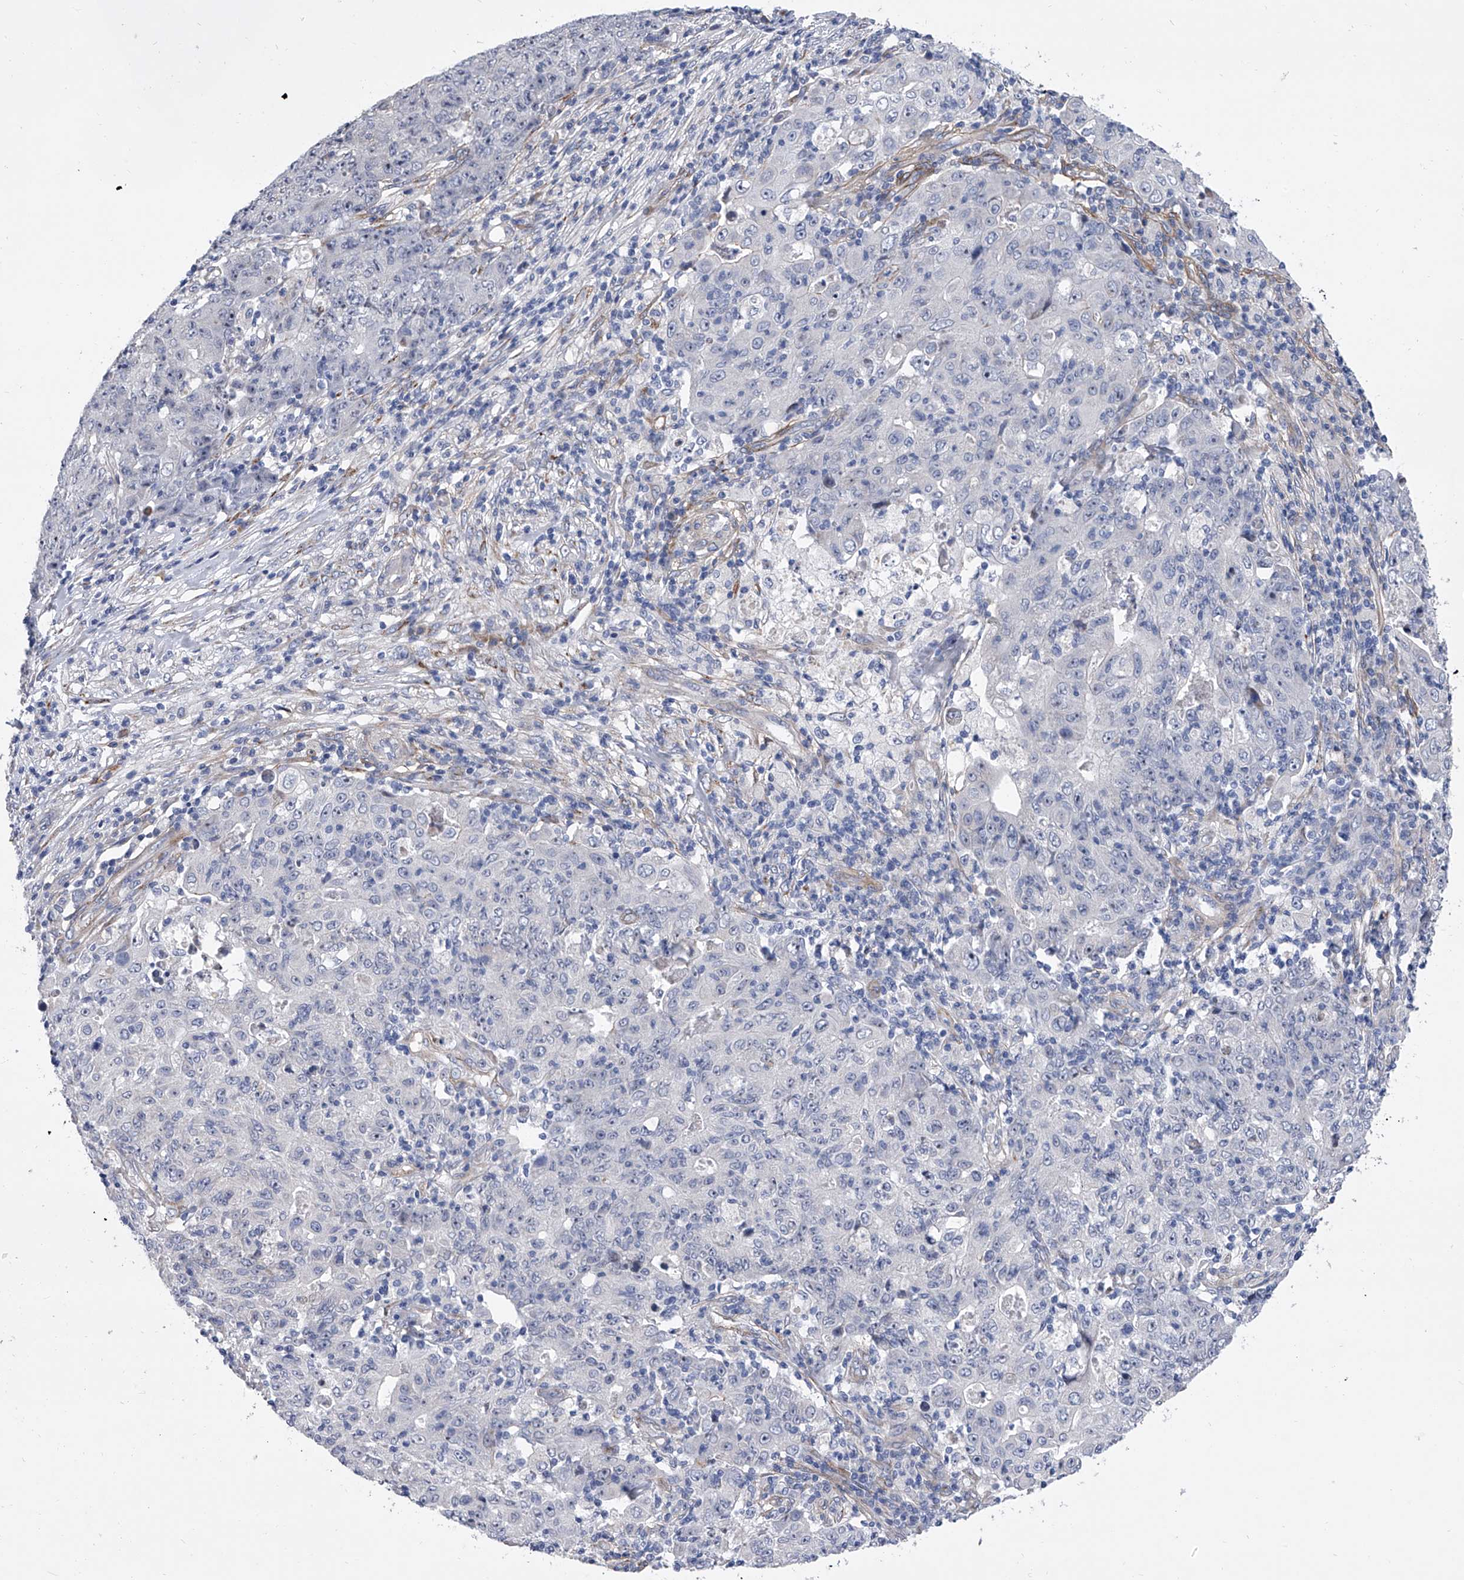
{"staining": {"intensity": "negative", "quantity": "none", "location": "none"}, "tissue": "ovarian cancer", "cell_type": "Tumor cells", "image_type": "cancer", "snomed": [{"axis": "morphology", "description": "Carcinoma, endometroid"}, {"axis": "topography", "description": "Ovary"}], "caption": "This is a micrograph of immunohistochemistry (IHC) staining of ovarian endometroid carcinoma, which shows no expression in tumor cells.", "gene": "ALG14", "patient": {"sex": "female", "age": 42}}